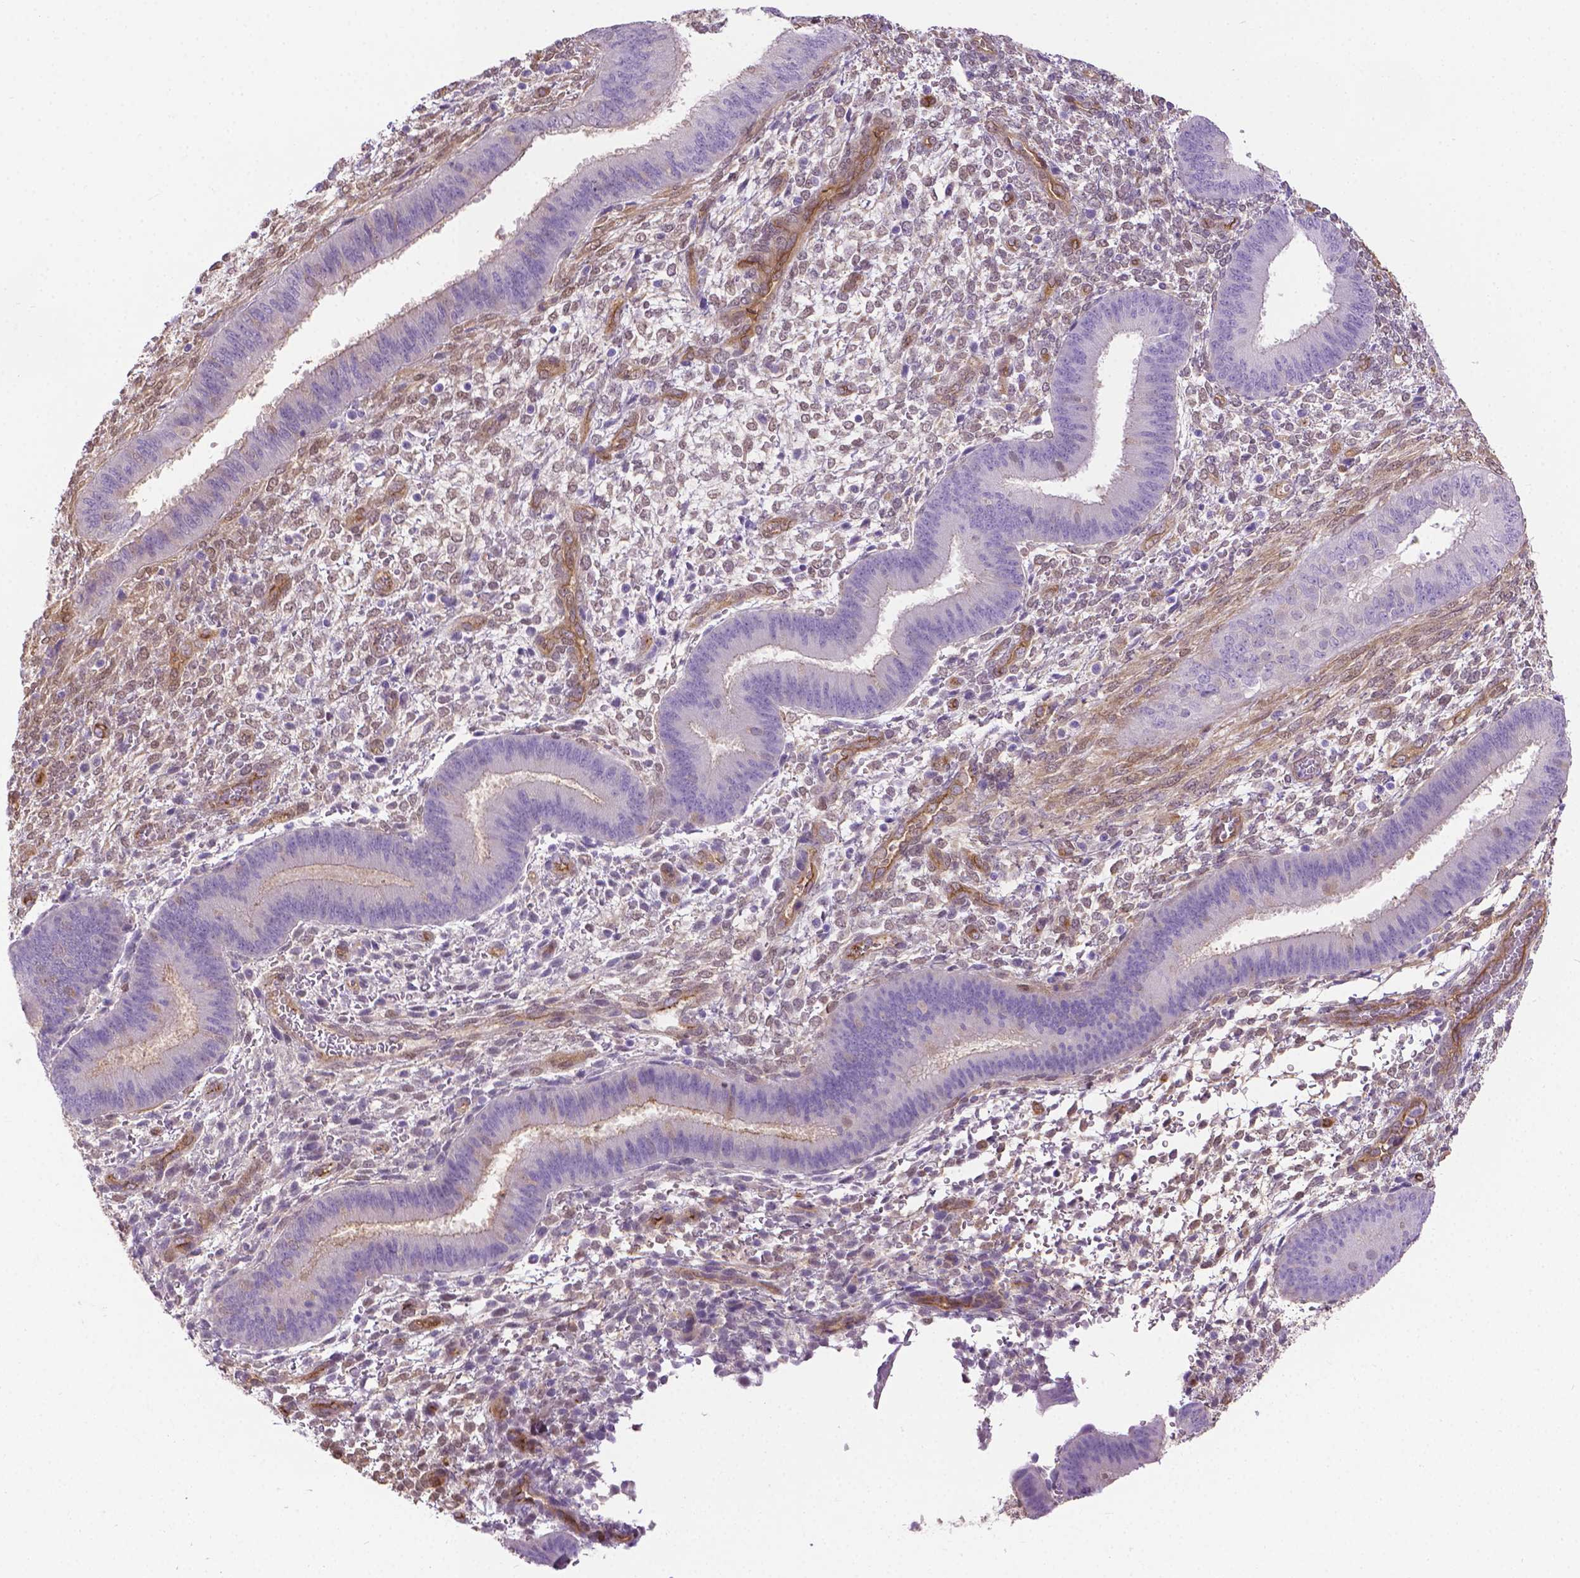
{"staining": {"intensity": "moderate", "quantity": "<25%", "location": "cytoplasmic/membranous"}, "tissue": "endometrium", "cell_type": "Cells in endometrial stroma", "image_type": "normal", "snomed": [{"axis": "morphology", "description": "Normal tissue, NOS"}, {"axis": "topography", "description": "Endometrium"}], "caption": "Approximately <25% of cells in endometrial stroma in unremarkable human endometrium display moderate cytoplasmic/membranous protein expression as visualized by brown immunohistochemical staining.", "gene": "CLIC4", "patient": {"sex": "female", "age": 39}}